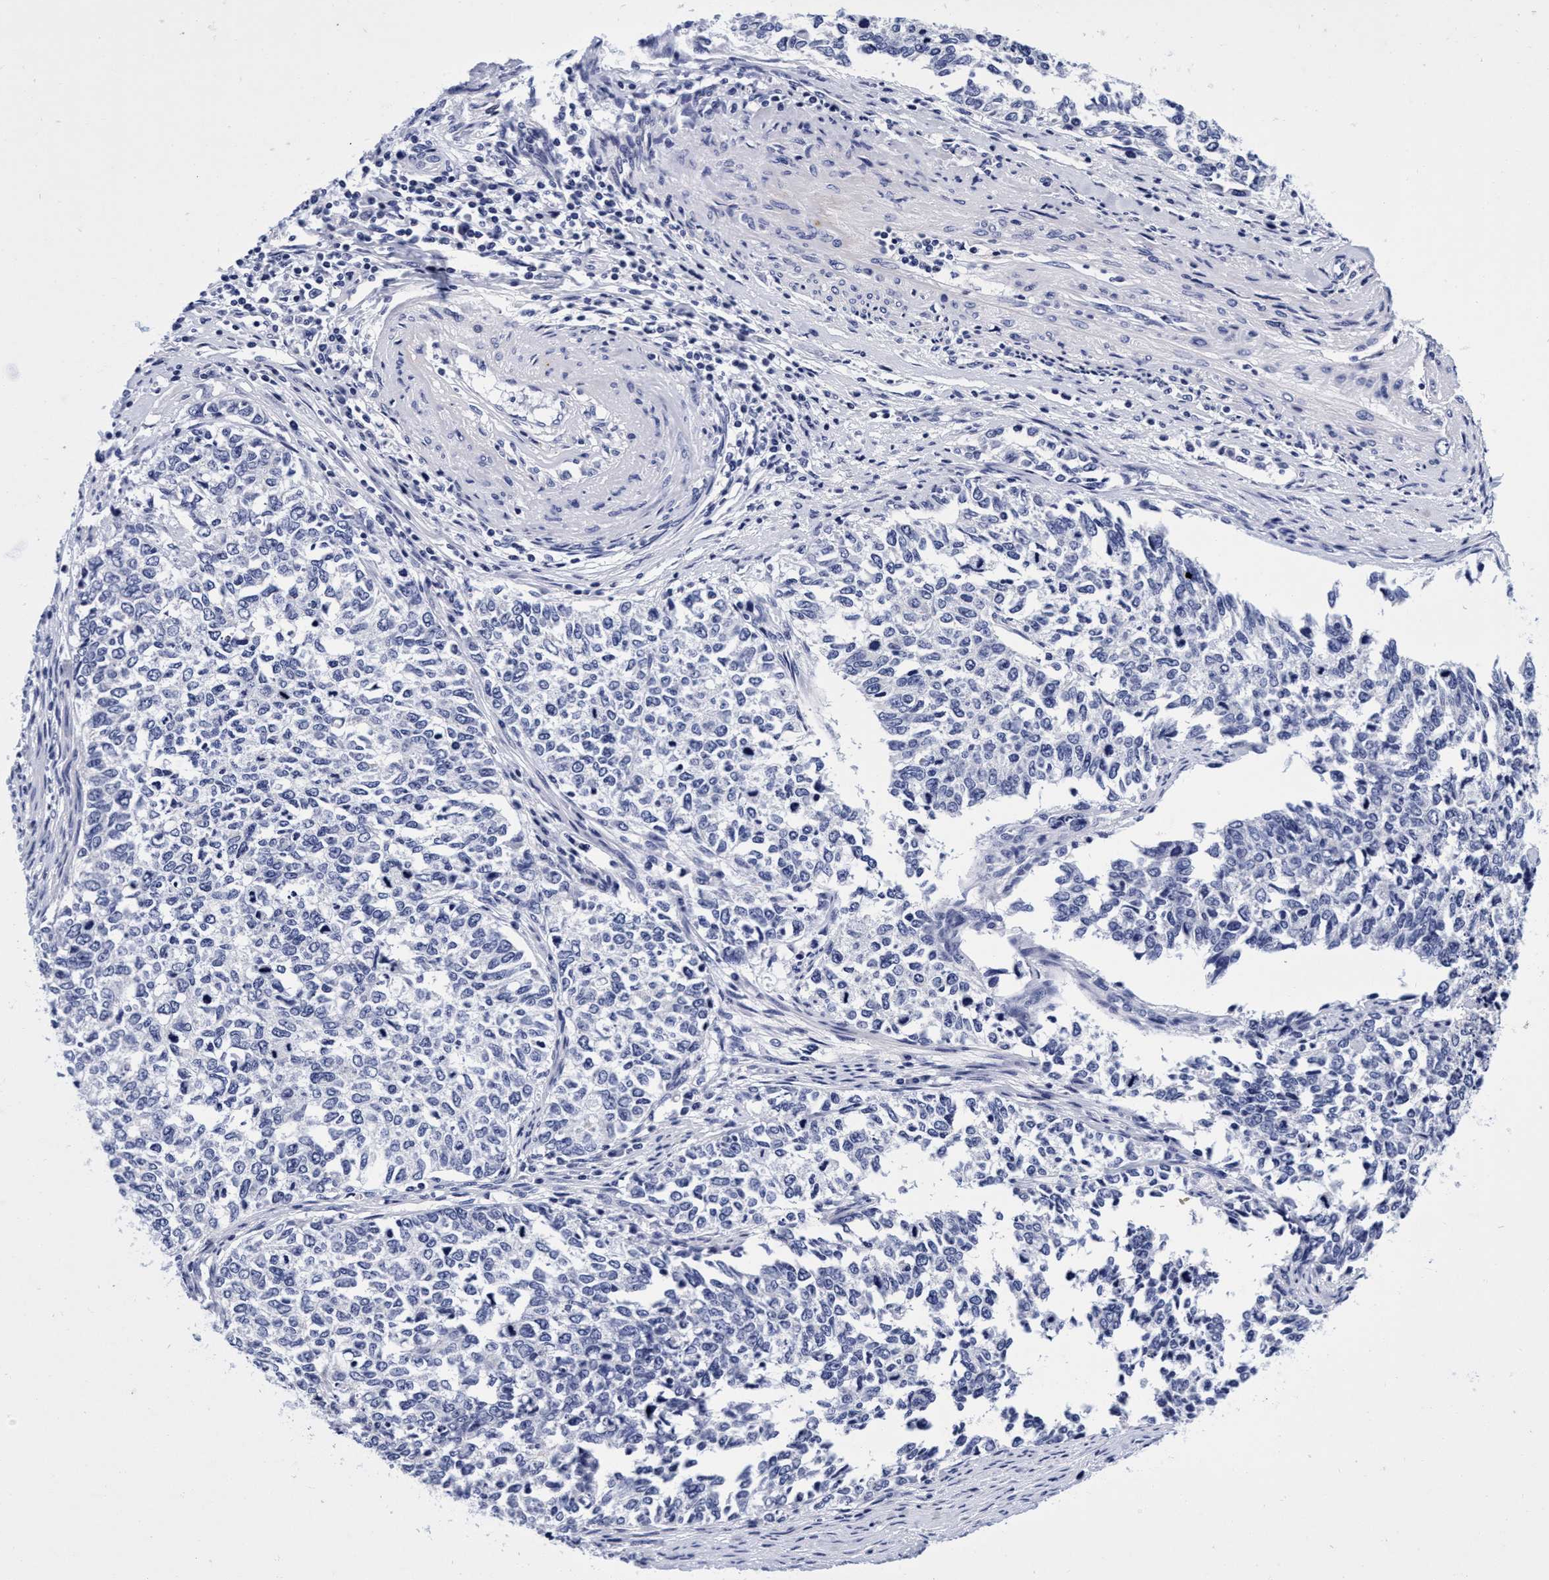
{"staining": {"intensity": "negative", "quantity": "none", "location": "none"}, "tissue": "cervical cancer", "cell_type": "Tumor cells", "image_type": "cancer", "snomed": [{"axis": "morphology", "description": "Squamous cell carcinoma, NOS"}, {"axis": "topography", "description": "Cervix"}], "caption": "A histopathology image of human squamous cell carcinoma (cervical) is negative for staining in tumor cells.", "gene": "PLPPR1", "patient": {"sex": "female", "age": 63}}